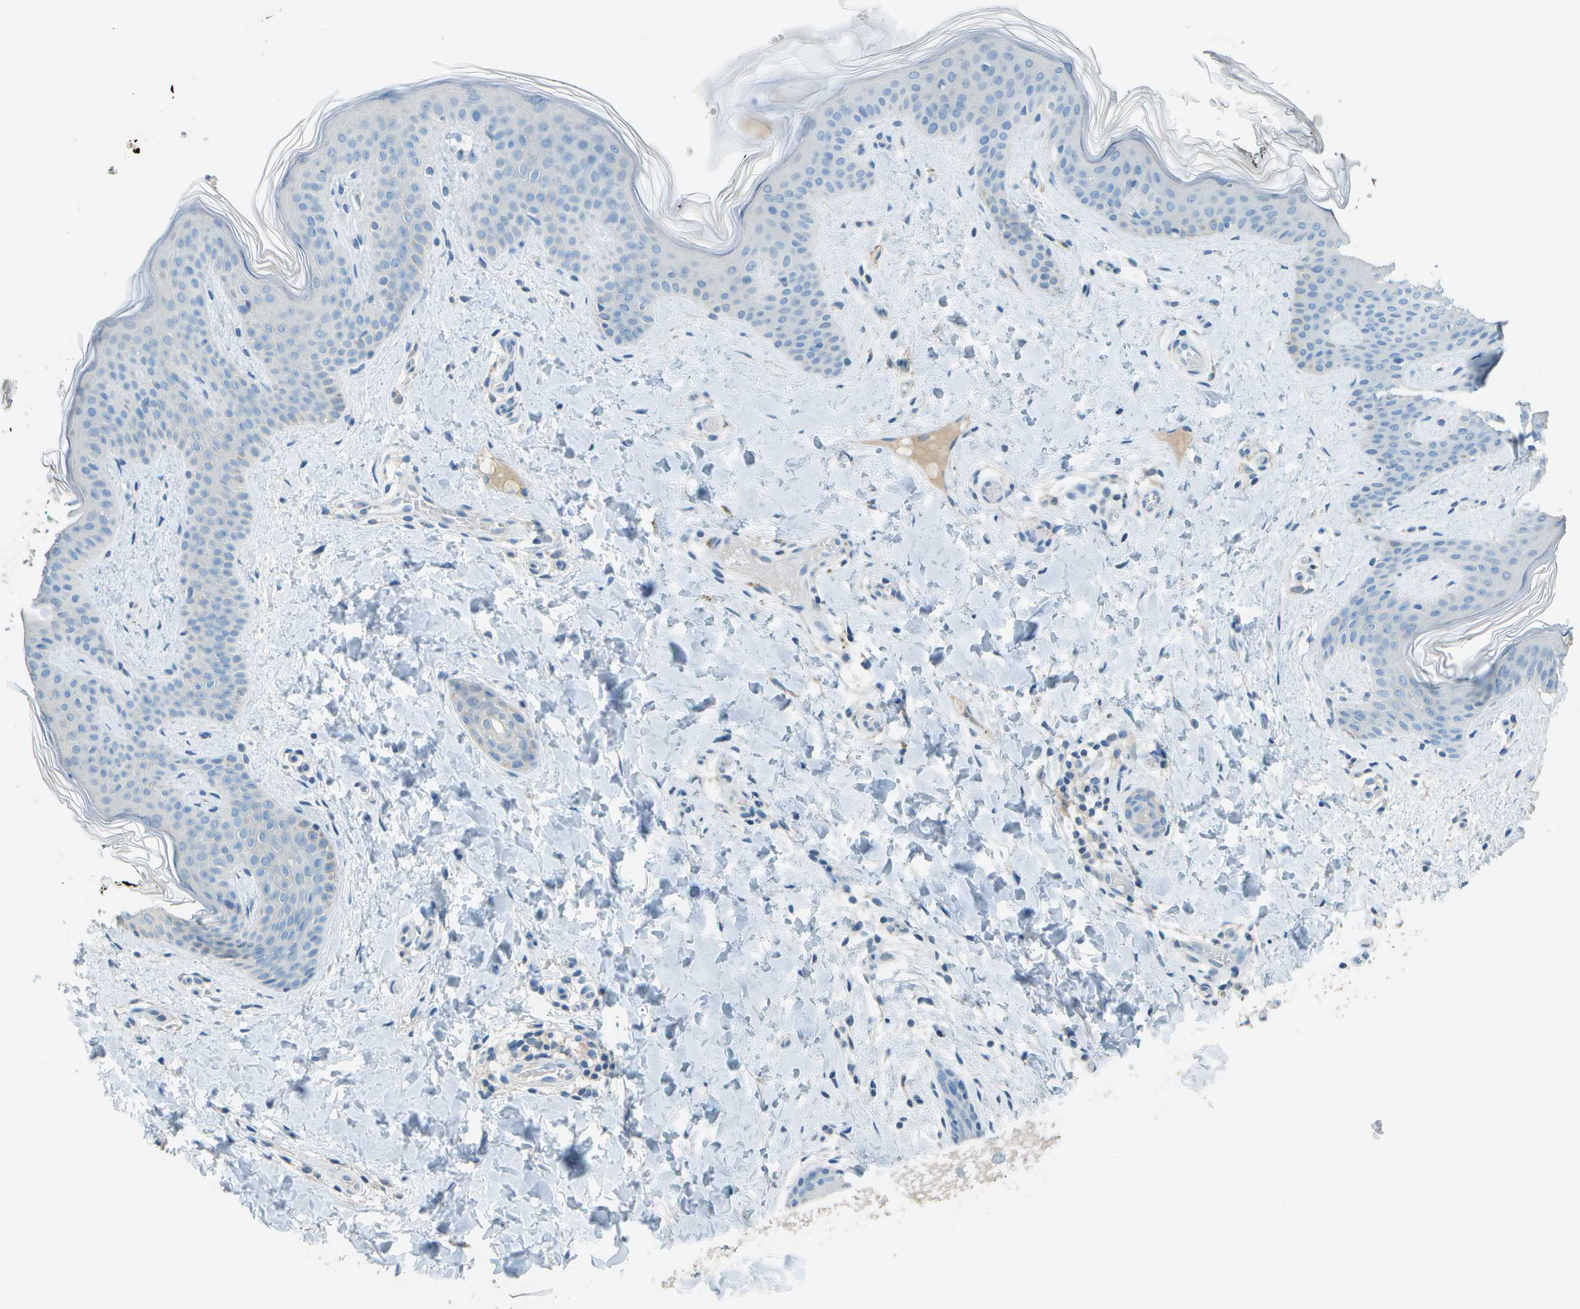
{"staining": {"intensity": "negative", "quantity": "none", "location": "none"}, "tissue": "skin", "cell_type": "Fibroblasts", "image_type": "normal", "snomed": [{"axis": "morphology", "description": "Normal tissue, NOS"}, {"axis": "topography", "description": "Skin"}], "caption": "A histopathology image of human skin is negative for staining in fibroblasts.", "gene": "LGI2", "patient": {"sex": "female", "age": 17}}